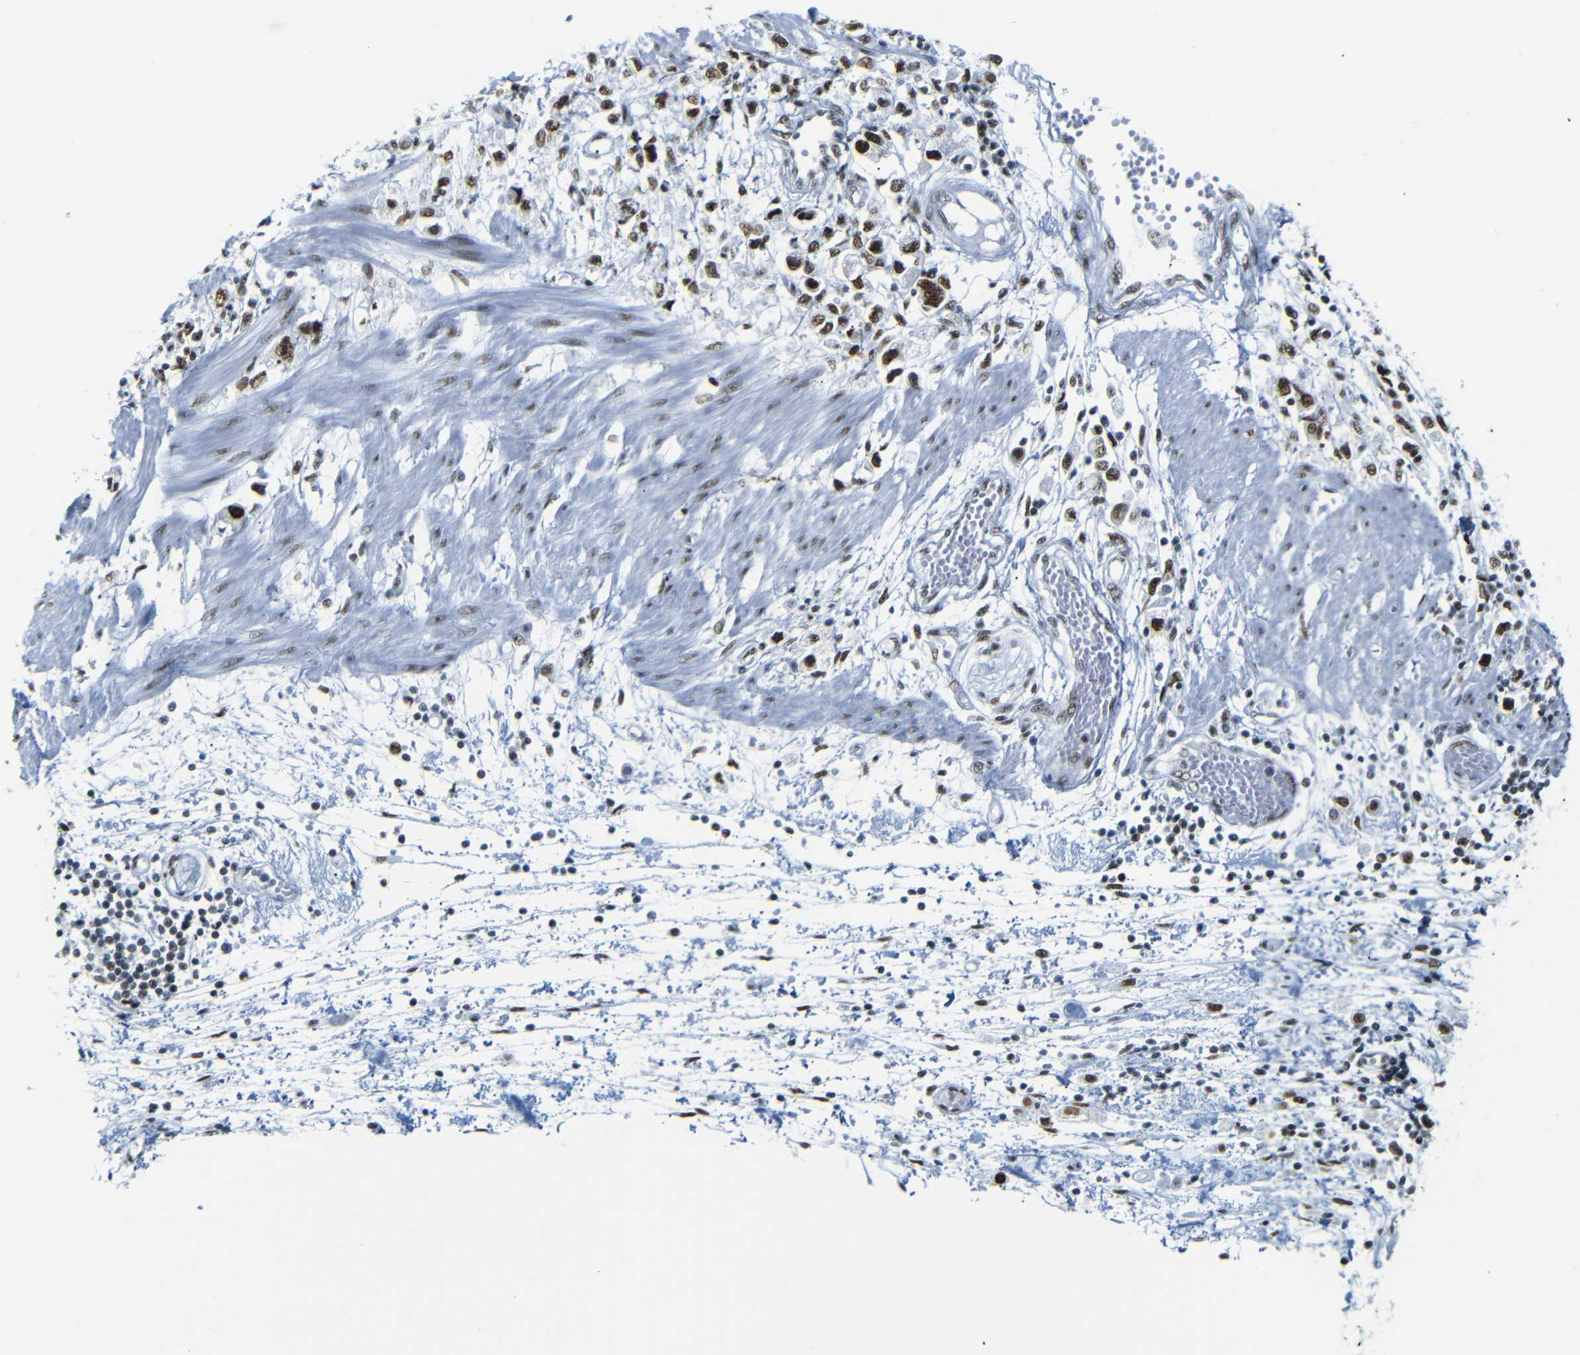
{"staining": {"intensity": "strong", "quantity": ">75%", "location": "nuclear"}, "tissue": "stomach cancer", "cell_type": "Tumor cells", "image_type": "cancer", "snomed": [{"axis": "morphology", "description": "Adenocarcinoma, NOS"}, {"axis": "topography", "description": "Stomach"}], "caption": "Immunohistochemistry (DAB (3,3'-diaminobenzidine)) staining of stomach adenocarcinoma reveals strong nuclear protein expression in approximately >75% of tumor cells. Immunohistochemistry stains the protein in brown and the nuclei are stained blue.", "gene": "TRA2B", "patient": {"sex": "female", "age": 59}}